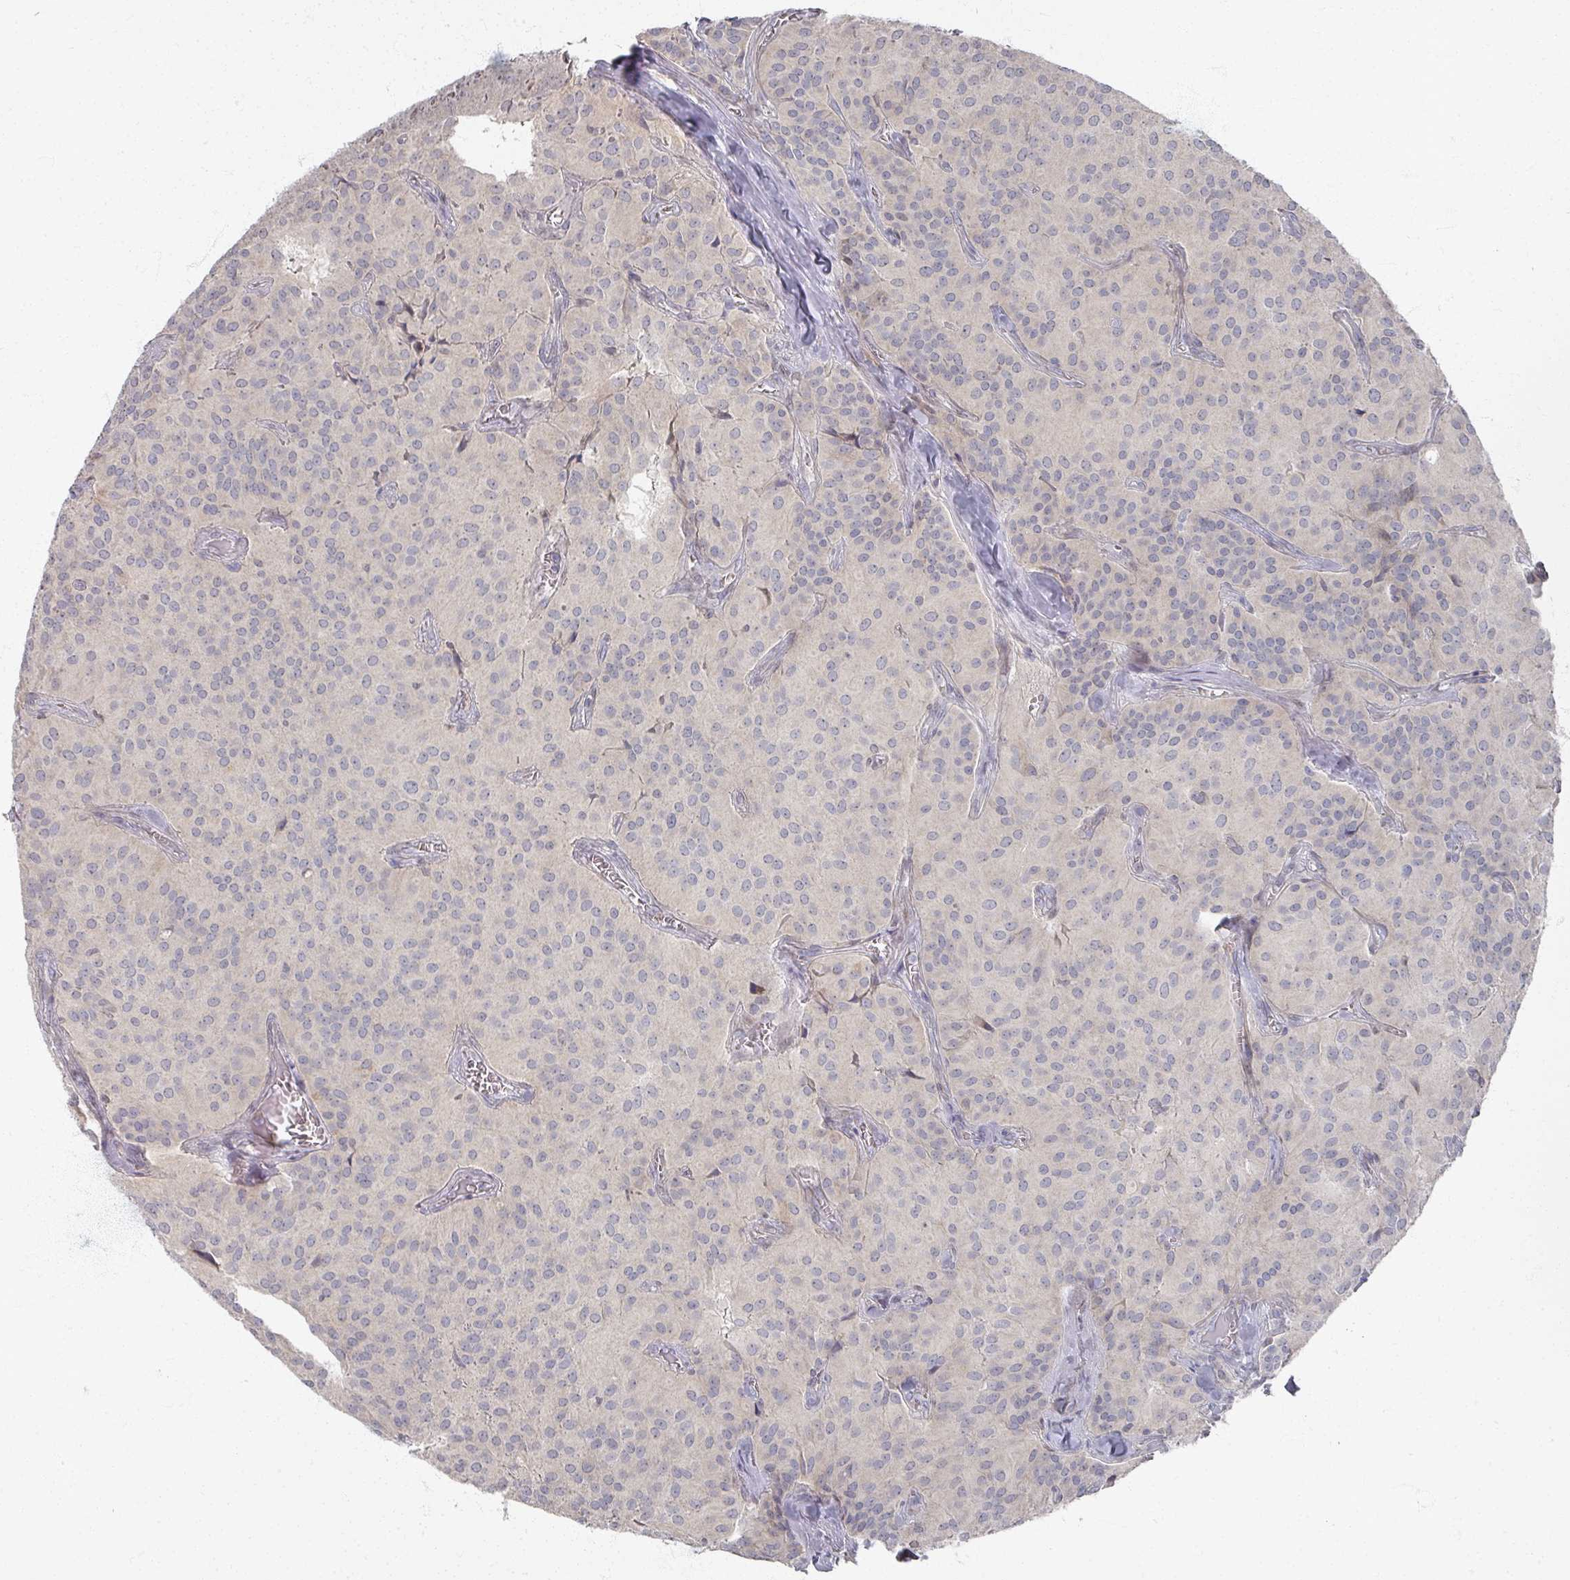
{"staining": {"intensity": "negative", "quantity": "none", "location": "none"}, "tissue": "glioma", "cell_type": "Tumor cells", "image_type": "cancer", "snomed": [{"axis": "morphology", "description": "Glioma, malignant, Low grade"}, {"axis": "topography", "description": "Brain"}], "caption": "High power microscopy histopathology image of an immunohistochemistry photomicrograph of glioma, revealing no significant positivity in tumor cells.", "gene": "TTYH3", "patient": {"sex": "male", "age": 42}}